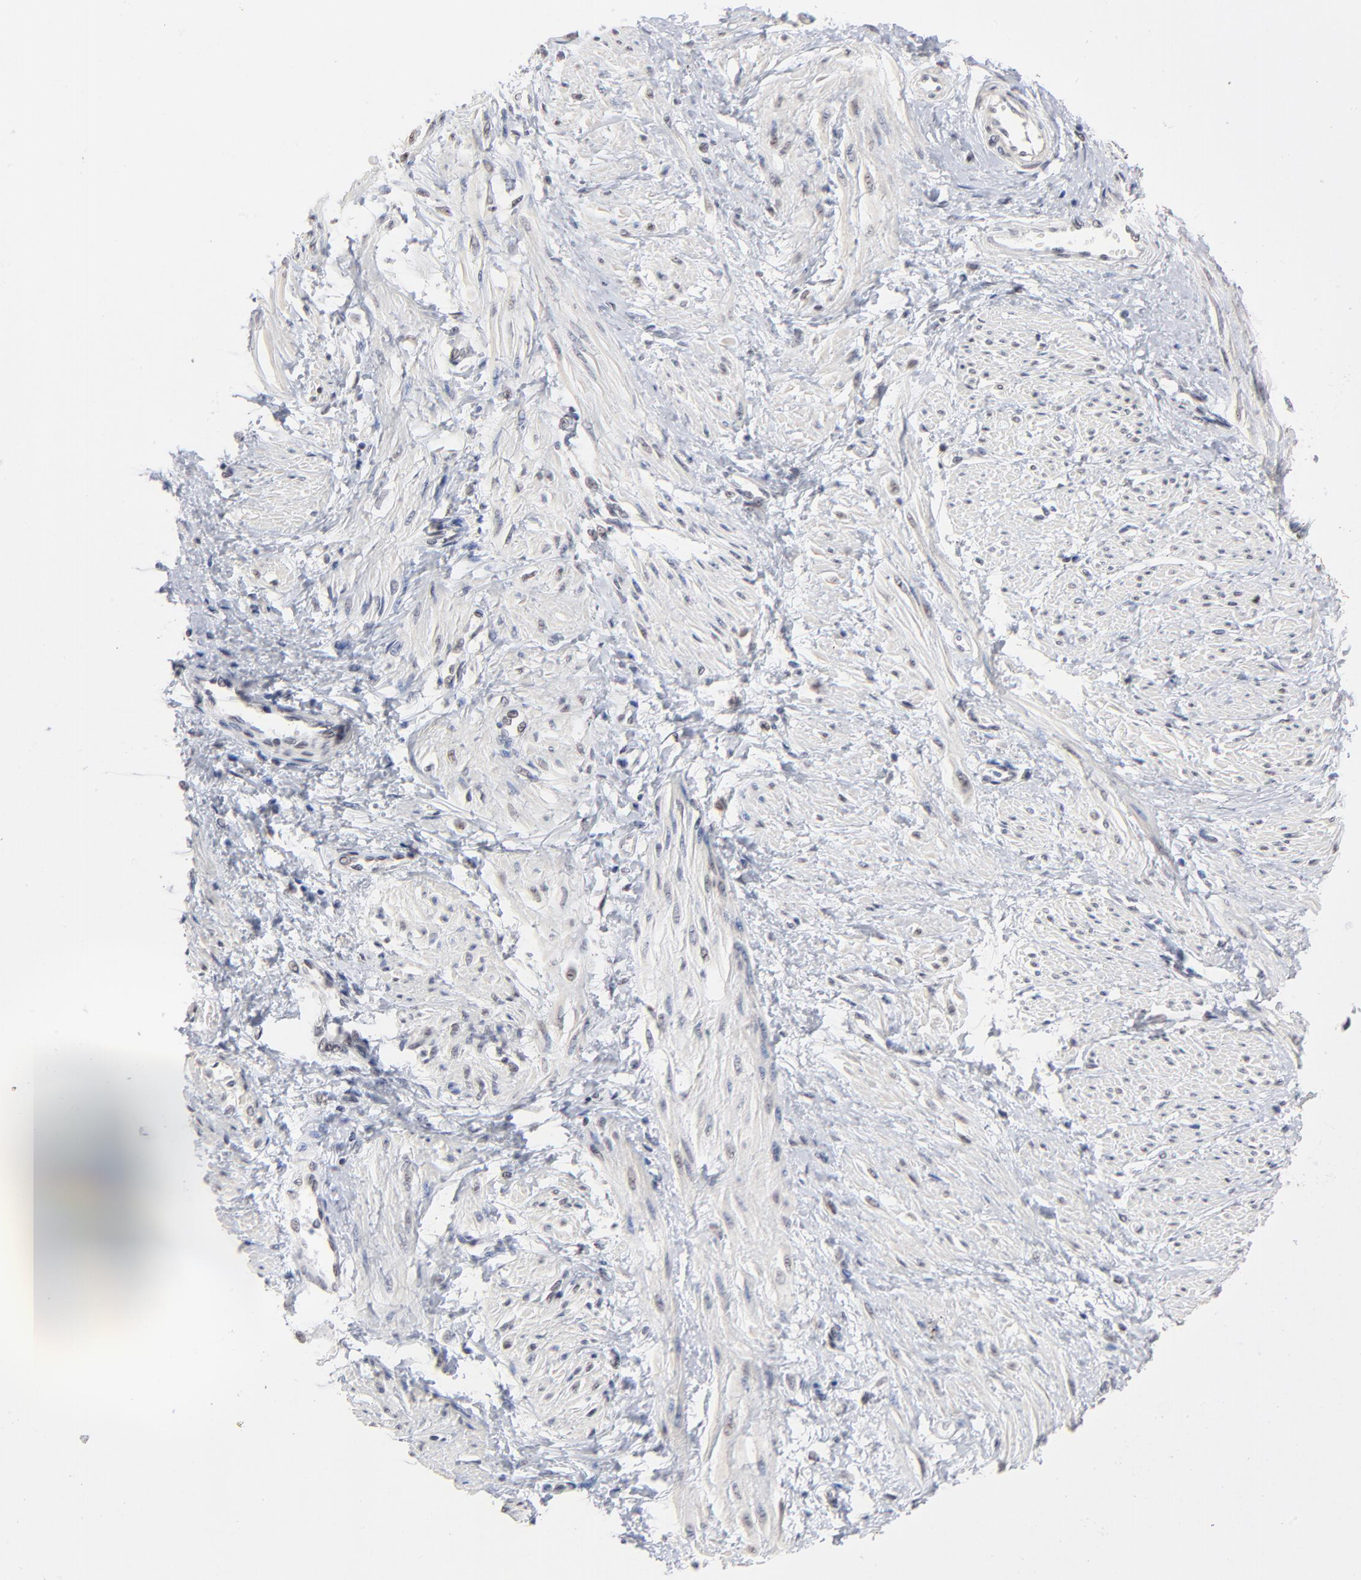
{"staining": {"intensity": "negative", "quantity": "none", "location": "none"}, "tissue": "smooth muscle", "cell_type": "Smooth muscle cells", "image_type": "normal", "snomed": [{"axis": "morphology", "description": "Normal tissue, NOS"}, {"axis": "topography", "description": "Smooth muscle"}, {"axis": "topography", "description": "Uterus"}], "caption": "DAB (3,3'-diaminobenzidine) immunohistochemical staining of benign smooth muscle shows no significant staining in smooth muscle cells. (Brightfield microscopy of DAB immunohistochemistry (IHC) at high magnification).", "gene": "MBIP", "patient": {"sex": "female", "age": 39}}